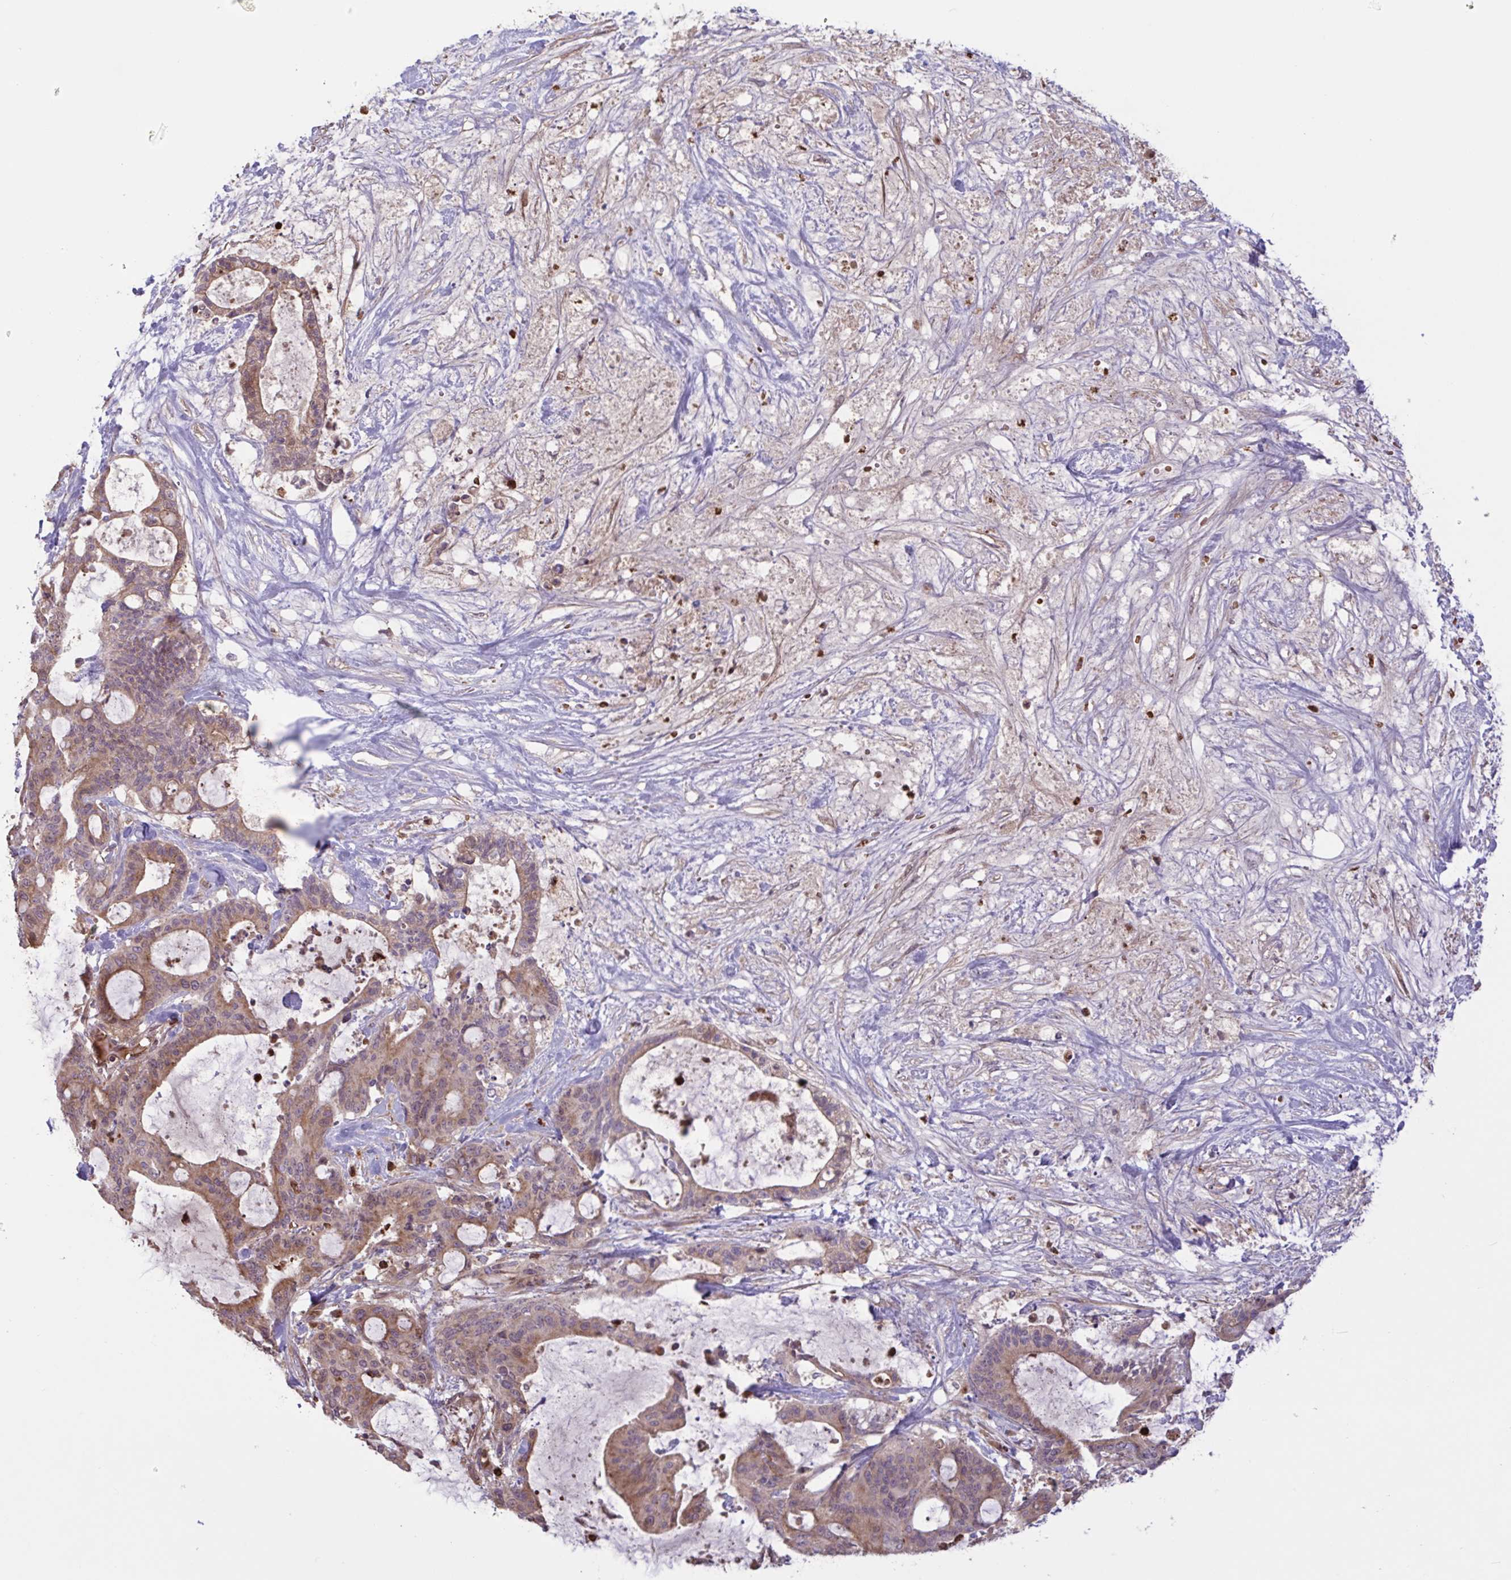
{"staining": {"intensity": "weak", "quantity": ">75%", "location": "cytoplasmic/membranous"}, "tissue": "liver cancer", "cell_type": "Tumor cells", "image_type": "cancer", "snomed": [{"axis": "morphology", "description": "Normal tissue, NOS"}, {"axis": "morphology", "description": "Cholangiocarcinoma"}, {"axis": "topography", "description": "Liver"}, {"axis": "topography", "description": "Peripheral nerve tissue"}], "caption": "Brown immunohistochemical staining in liver cancer (cholangiocarcinoma) shows weak cytoplasmic/membranous positivity in approximately >75% of tumor cells.", "gene": "IL1R1", "patient": {"sex": "female", "age": 73}}